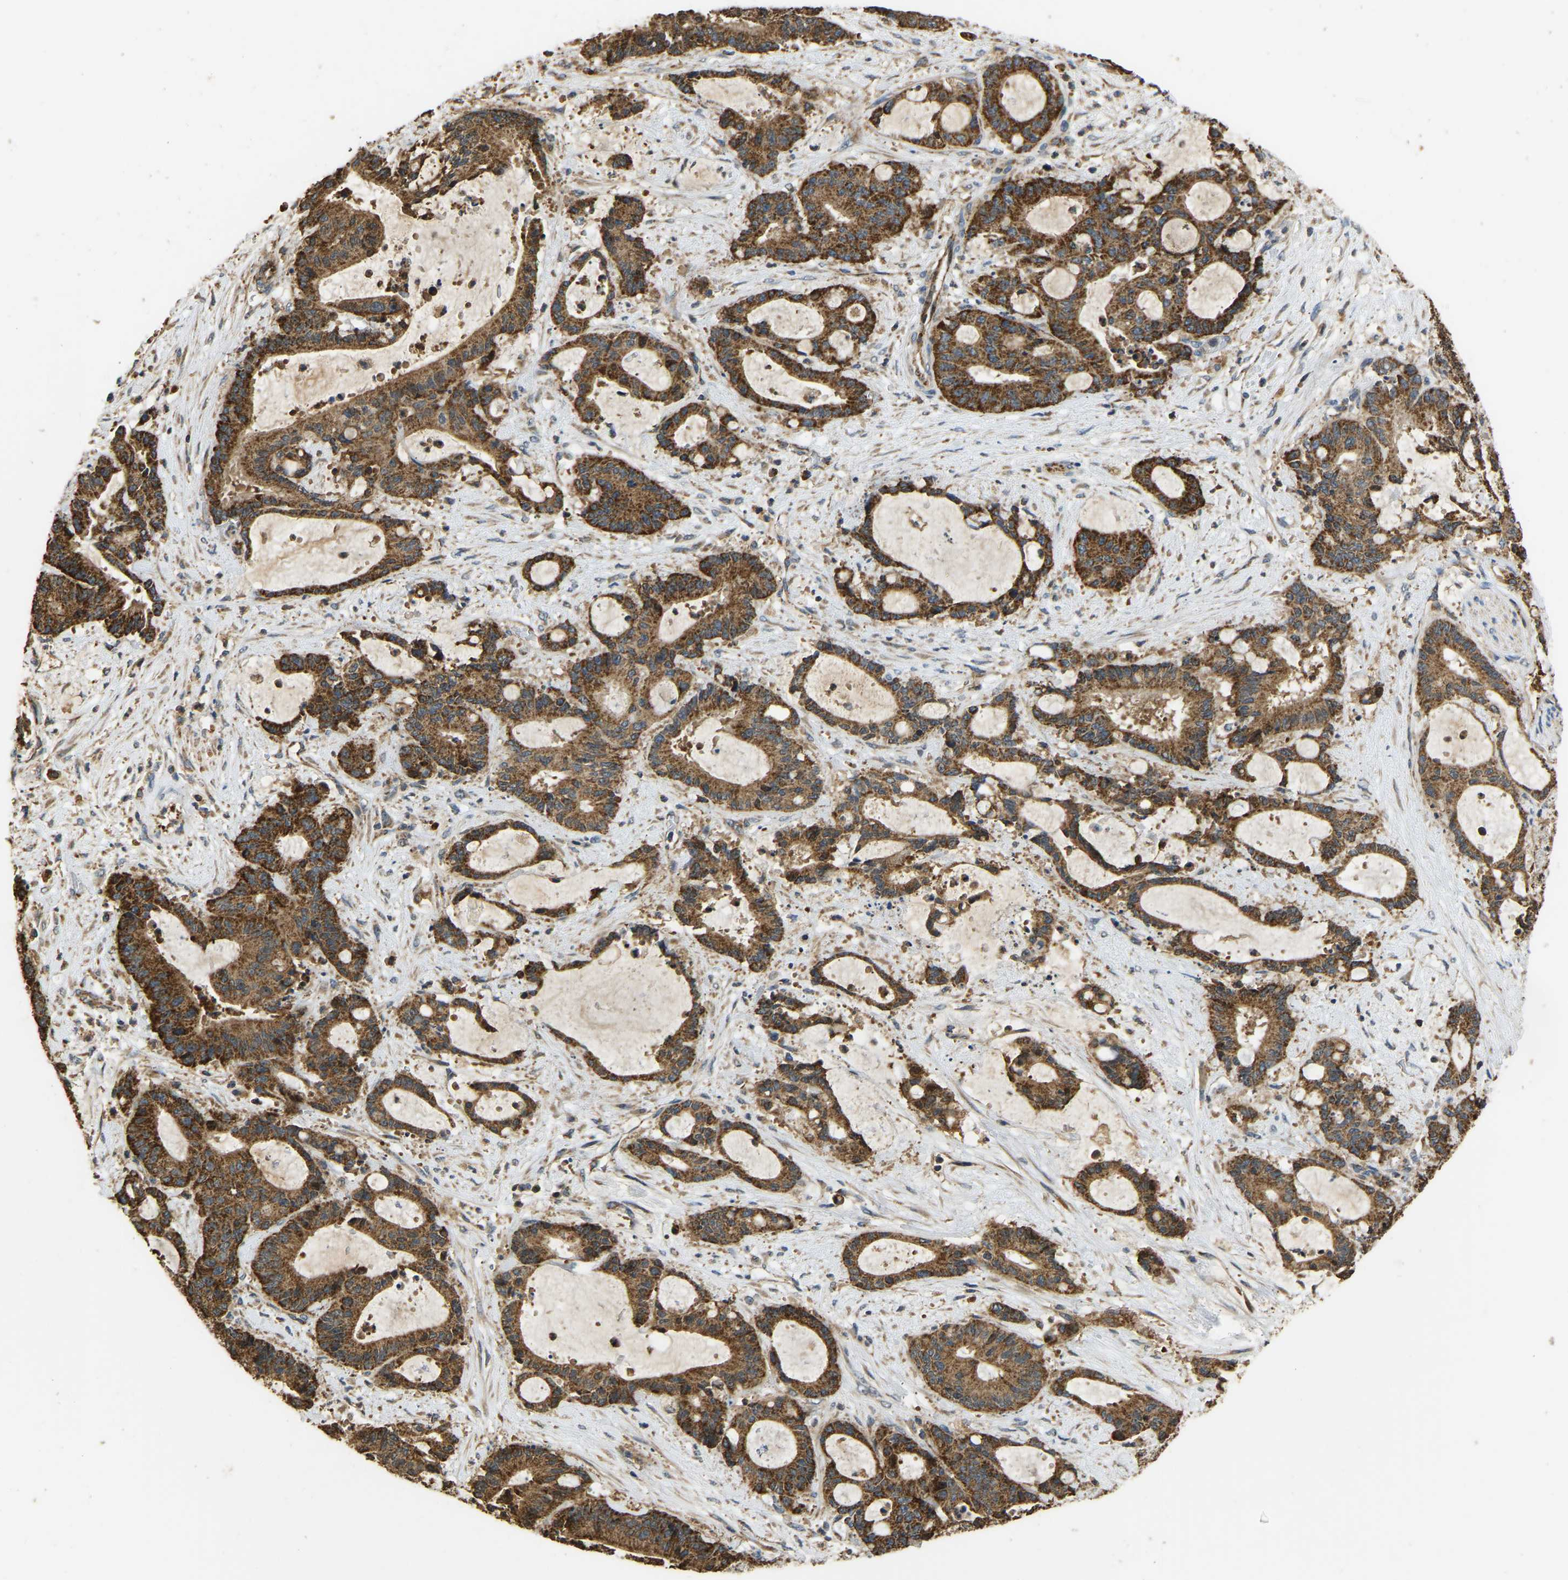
{"staining": {"intensity": "strong", "quantity": ">75%", "location": "cytoplasmic/membranous"}, "tissue": "liver cancer", "cell_type": "Tumor cells", "image_type": "cancer", "snomed": [{"axis": "morphology", "description": "Normal tissue, NOS"}, {"axis": "morphology", "description": "Cholangiocarcinoma"}, {"axis": "topography", "description": "Liver"}, {"axis": "topography", "description": "Peripheral nerve tissue"}], "caption": "A high amount of strong cytoplasmic/membranous positivity is present in about >75% of tumor cells in liver cancer (cholangiocarcinoma) tissue.", "gene": "TUFM", "patient": {"sex": "female", "age": 73}}